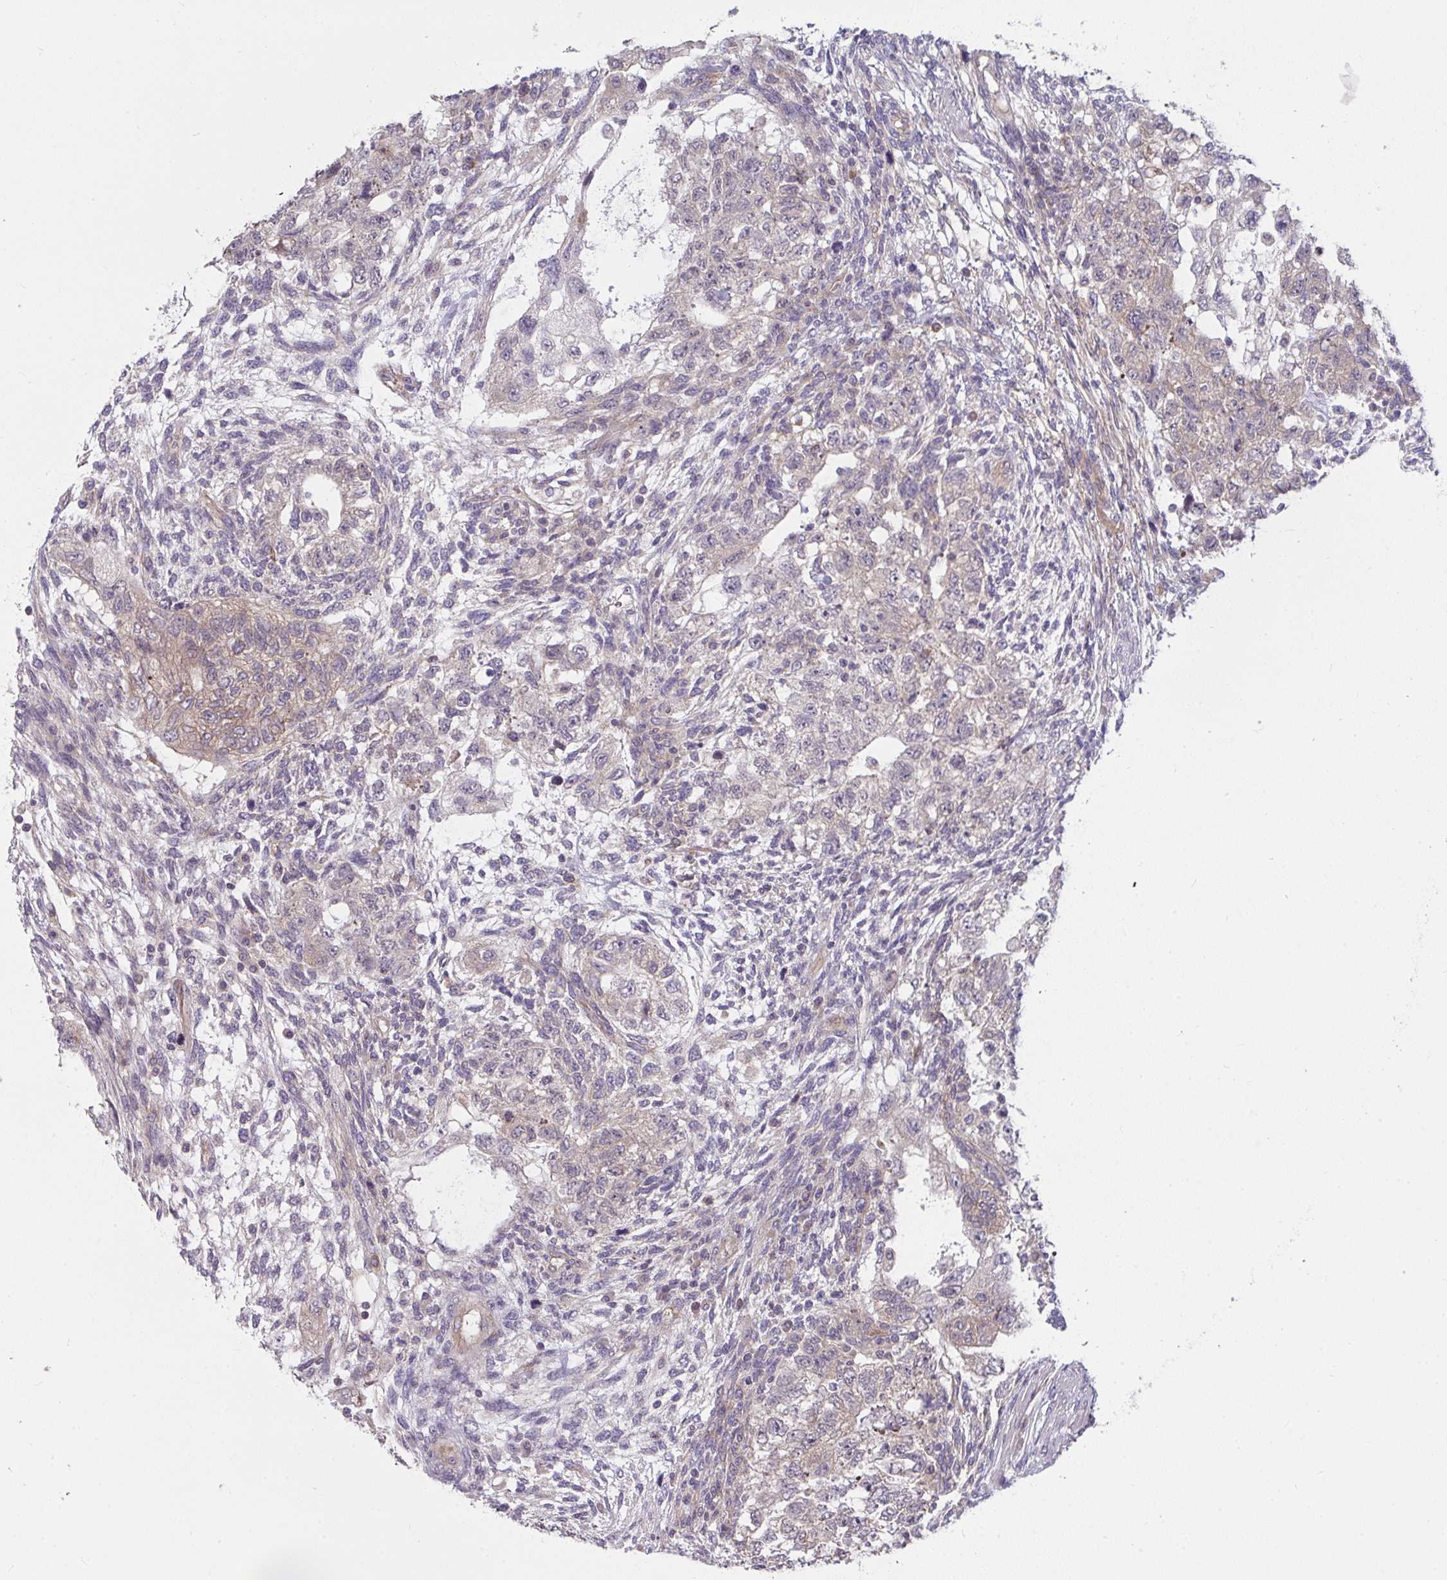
{"staining": {"intensity": "weak", "quantity": "25%-75%", "location": "cytoplasmic/membranous"}, "tissue": "testis cancer", "cell_type": "Tumor cells", "image_type": "cancer", "snomed": [{"axis": "morphology", "description": "Normal tissue, NOS"}, {"axis": "morphology", "description": "Carcinoma, Embryonal, NOS"}, {"axis": "topography", "description": "Testis"}], "caption": "Human testis cancer stained with a protein marker reveals weak staining in tumor cells.", "gene": "CASP9", "patient": {"sex": "male", "age": 36}}